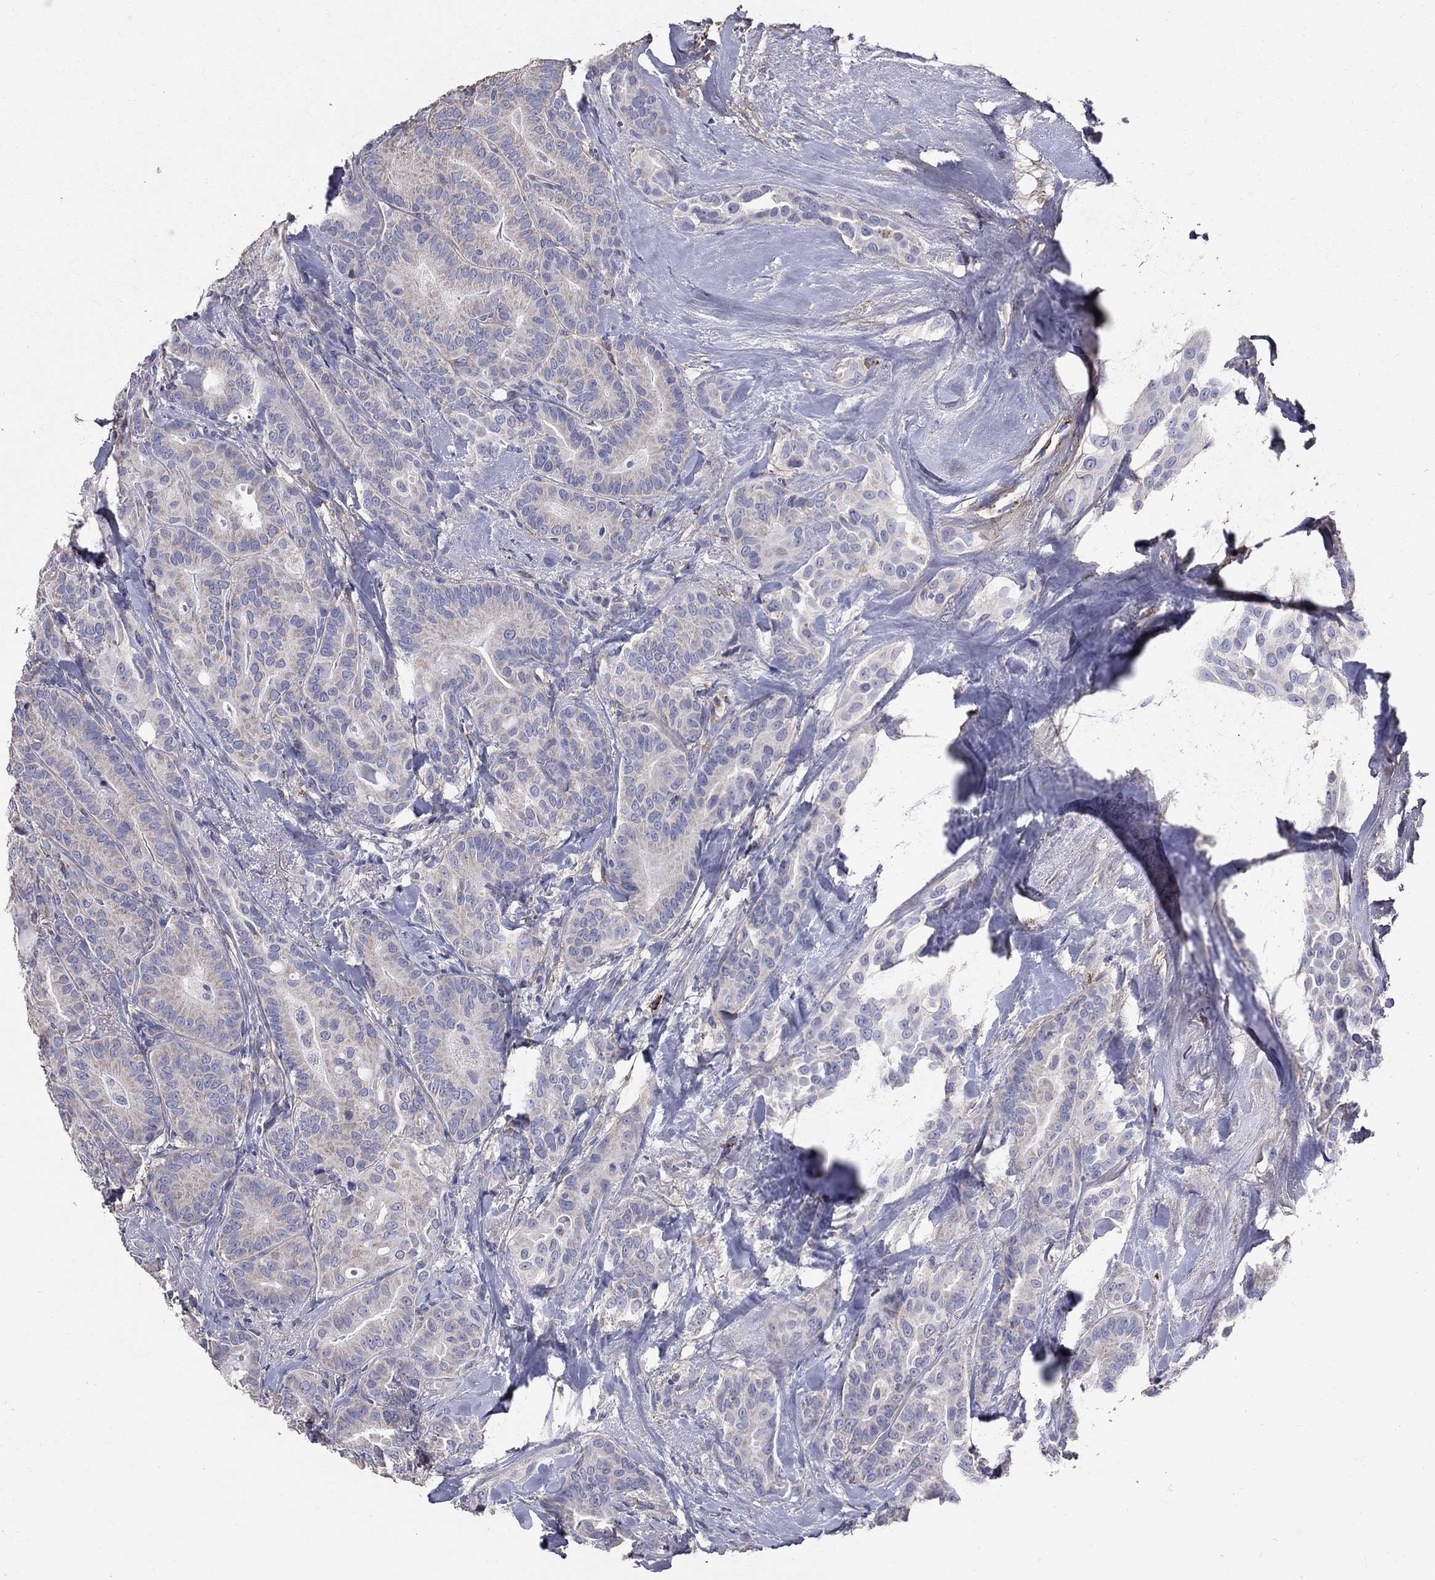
{"staining": {"intensity": "weak", "quantity": ">75%", "location": "cytoplasmic/membranous"}, "tissue": "thyroid cancer", "cell_type": "Tumor cells", "image_type": "cancer", "snomed": [{"axis": "morphology", "description": "Papillary adenocarcinoma, NOS"}, {"axis": "topography", "description": "Thyroid gland"}], "caption": "Approximately >75% of tumor cells in human thyroid cancer (papillary adenocarcinoma) exhibit weak cytoplasmic/membranous protein positivity as visualized by brown immunohistochemical staining.", "gene": "ANXA10", "patient": {"sex": "male", "age": 61}}